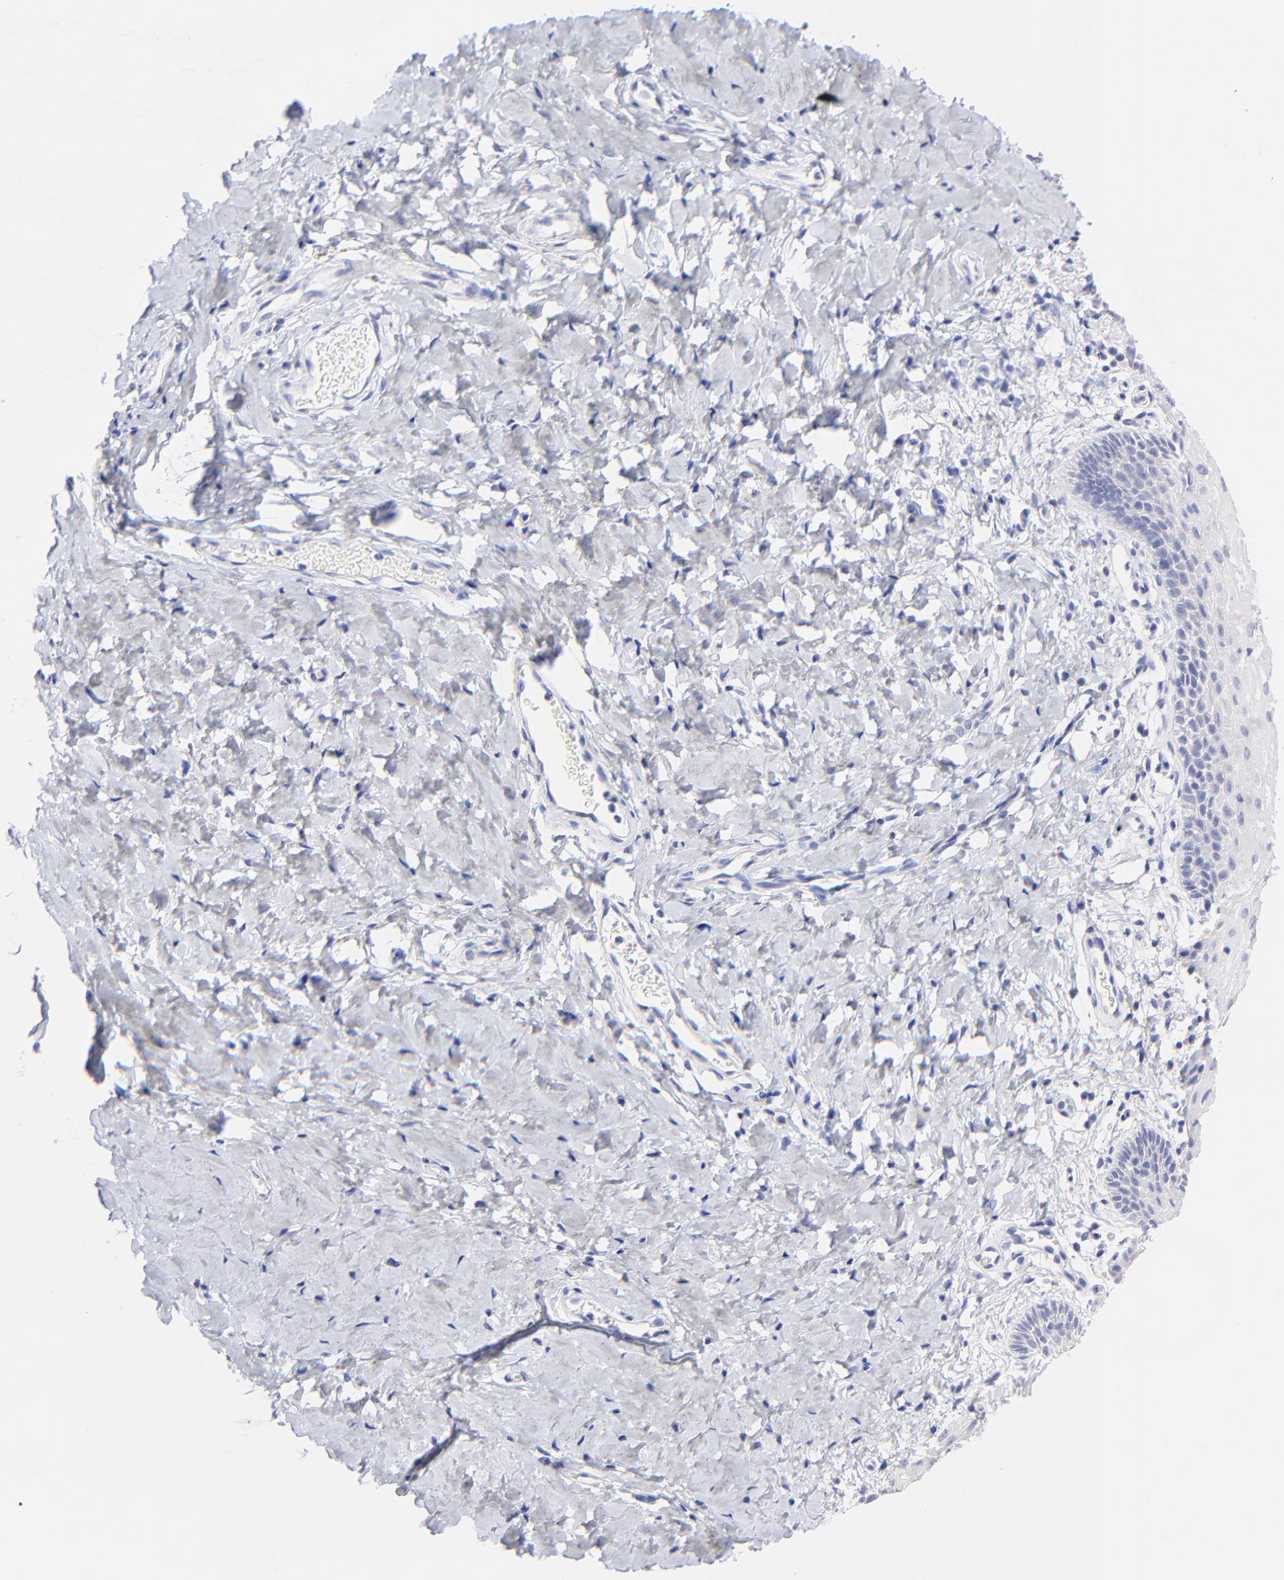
{"staining": {"intensity": "negative", "quantity": "none", "location": "none"}, "tissue": "vagina", "cell_type": "Squamous epithelial cells", "image_type": "normal", "snomed": [{"axis": "morphology", "description": "Normal tissue, NOS"}, {"axis": "topography", "description": "Vagina"}], "caption": "A high-resolution micrograph shows immunohistochemistry (IHC) staining of normal vagina, which shows no significant expression in squamous epithelial cells. (Brightfield microscopy of DAB immunohistochemistry (IHC) at high magnification).", "gene": "RAB3A", "patient": {"sex": "female", "age": 55}}